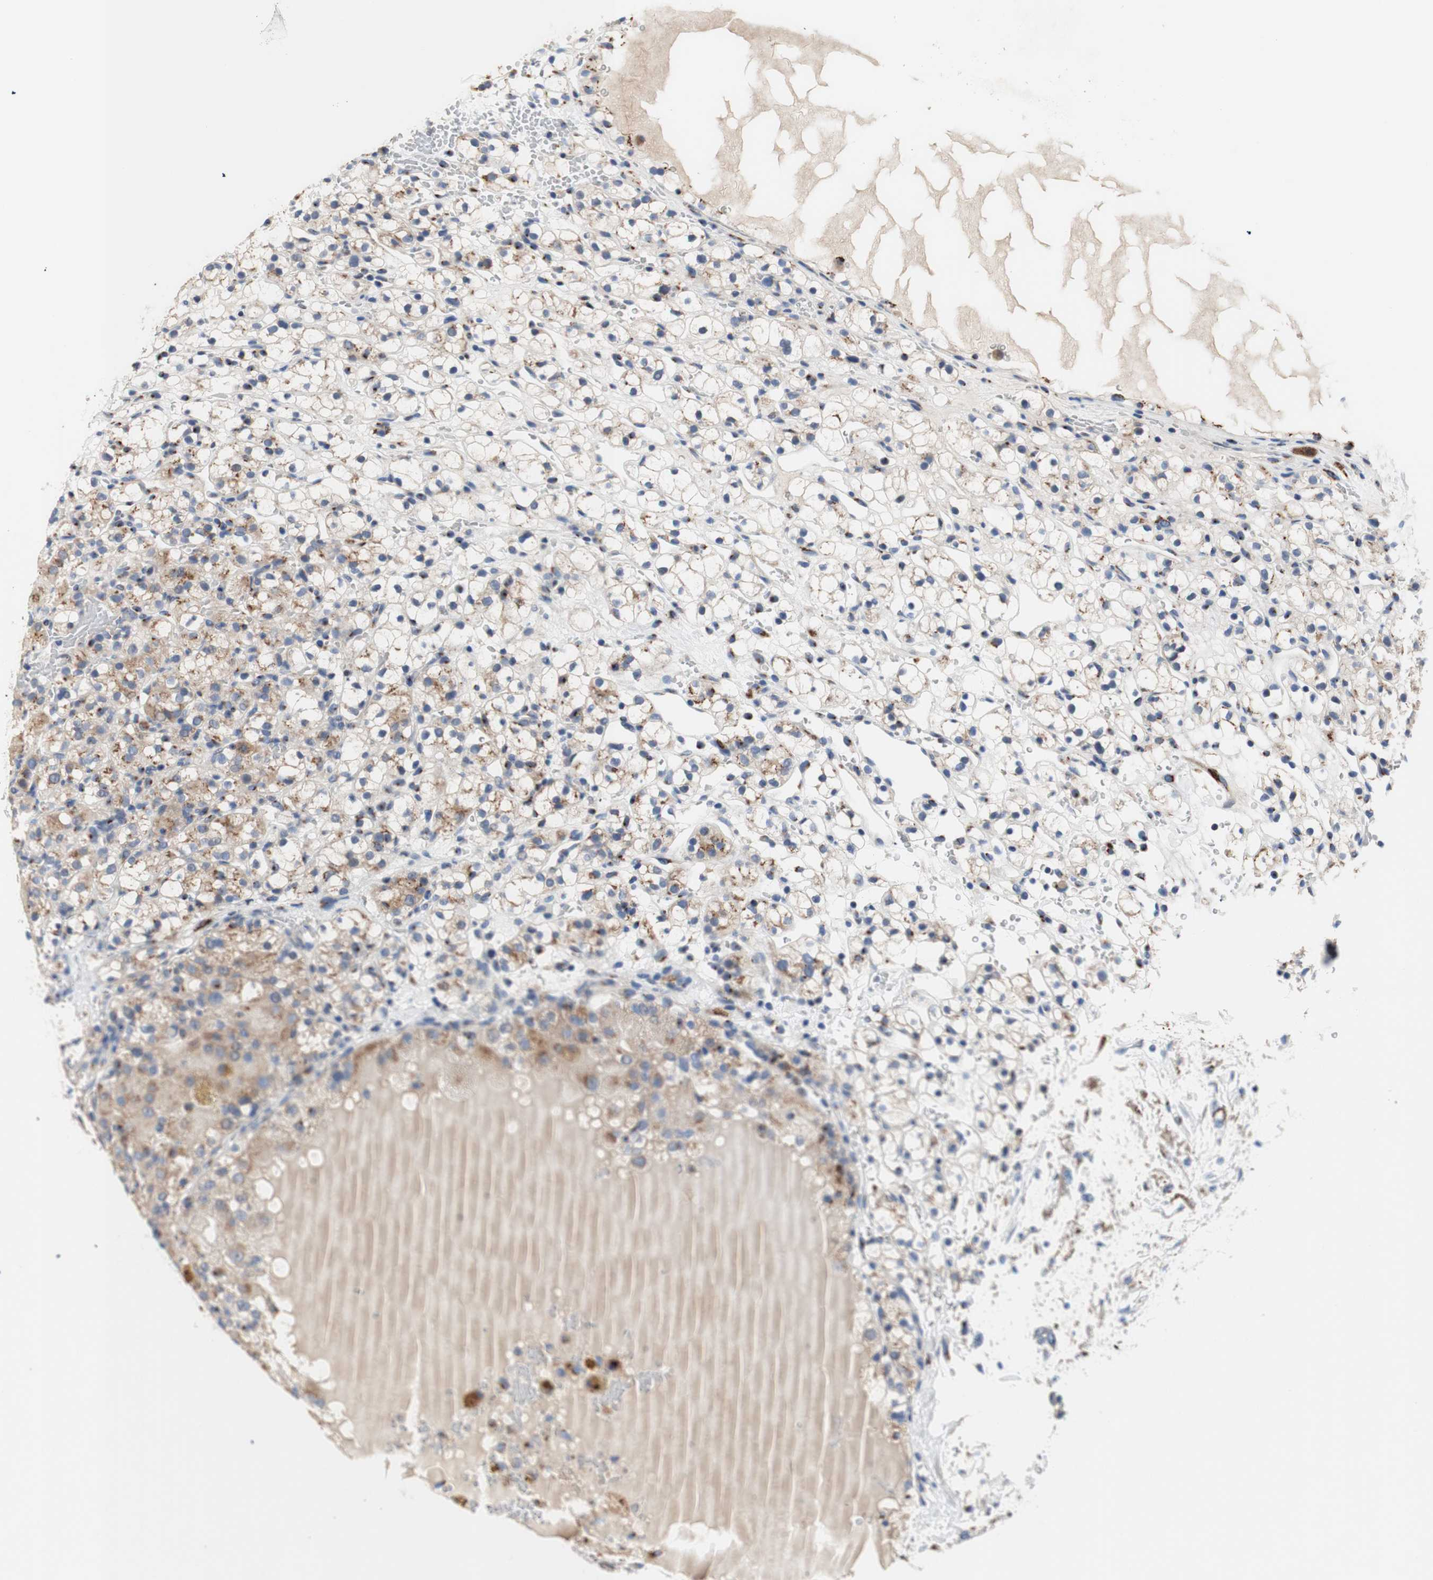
{"staining": {"intensity": "weak", "quantity": "<25%", "location": "cytoplasmic/membranous"}, "tissue": "renal cancer", "cell_type": "Tumor cells", "image_type": "cancer", "snomed": [{"axis": "morphology", "description": "Adenocarcinoma, NOS"}, {"axis": "topography", "description": "Kidney"}], "caption": "Renal cancer was stained to show a protein in brown. There is no significant expression in tumor cells.", "gene": "GALNT2", "patient": {"sex": "male", "age": 61}}